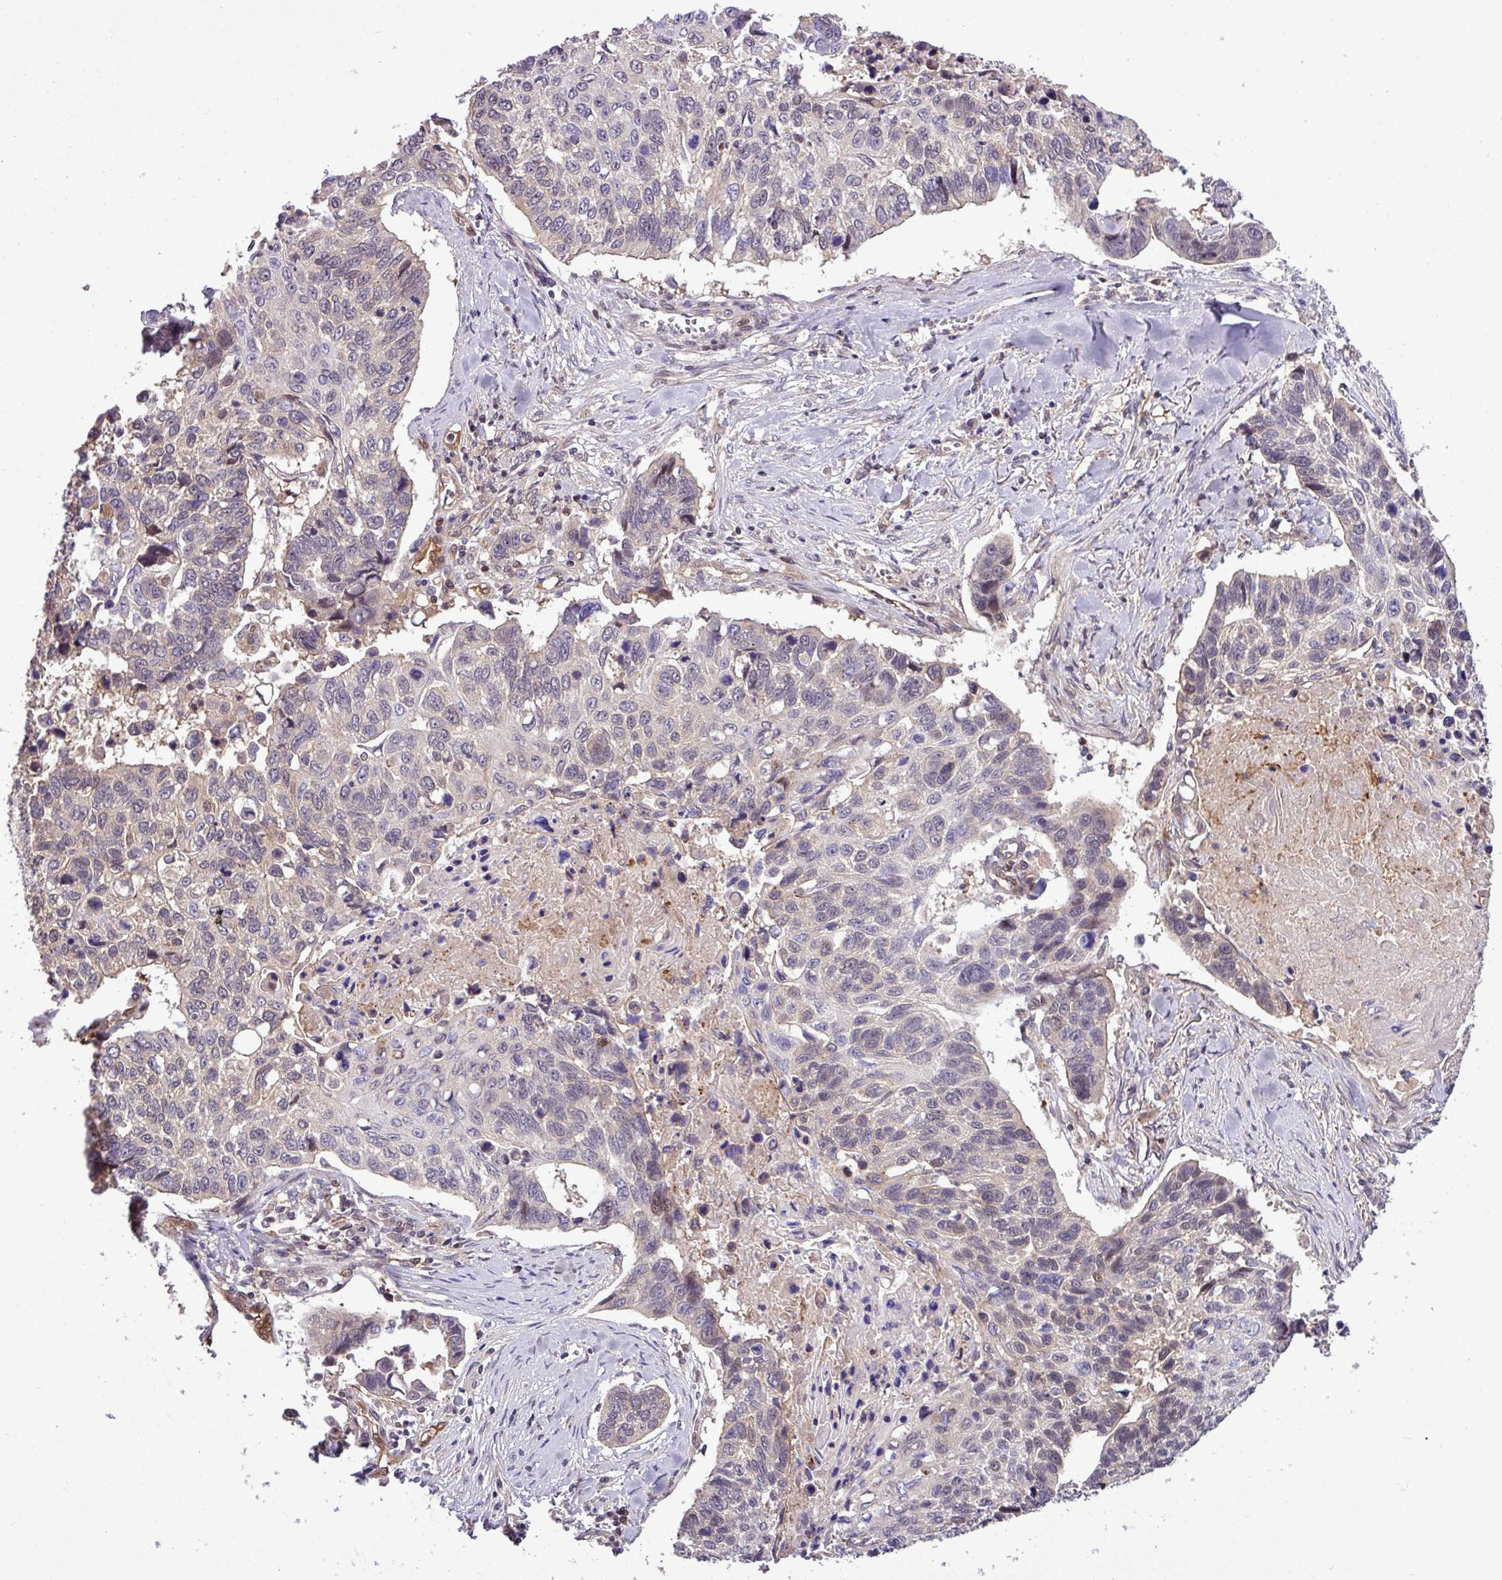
{"staining": {"intensity": "negative", "quantity": "none", "location": "none"}, "tissue": "lung cancer", "cell_type": "Tumor cells", "image_type": "cancer", "snomed": [{"axis": "morphology", "description": "Squamous cell carcinoma, NOS"}, {"axis": "topography", "description": "Lung"}], "caption": "Immunohistochemical staining of squamous cell carcinoma (lung) demonstrates no significant expression in tumor cells.", "gene": "CARHSP1", "patient": {"sex": "male", "age": 62}}